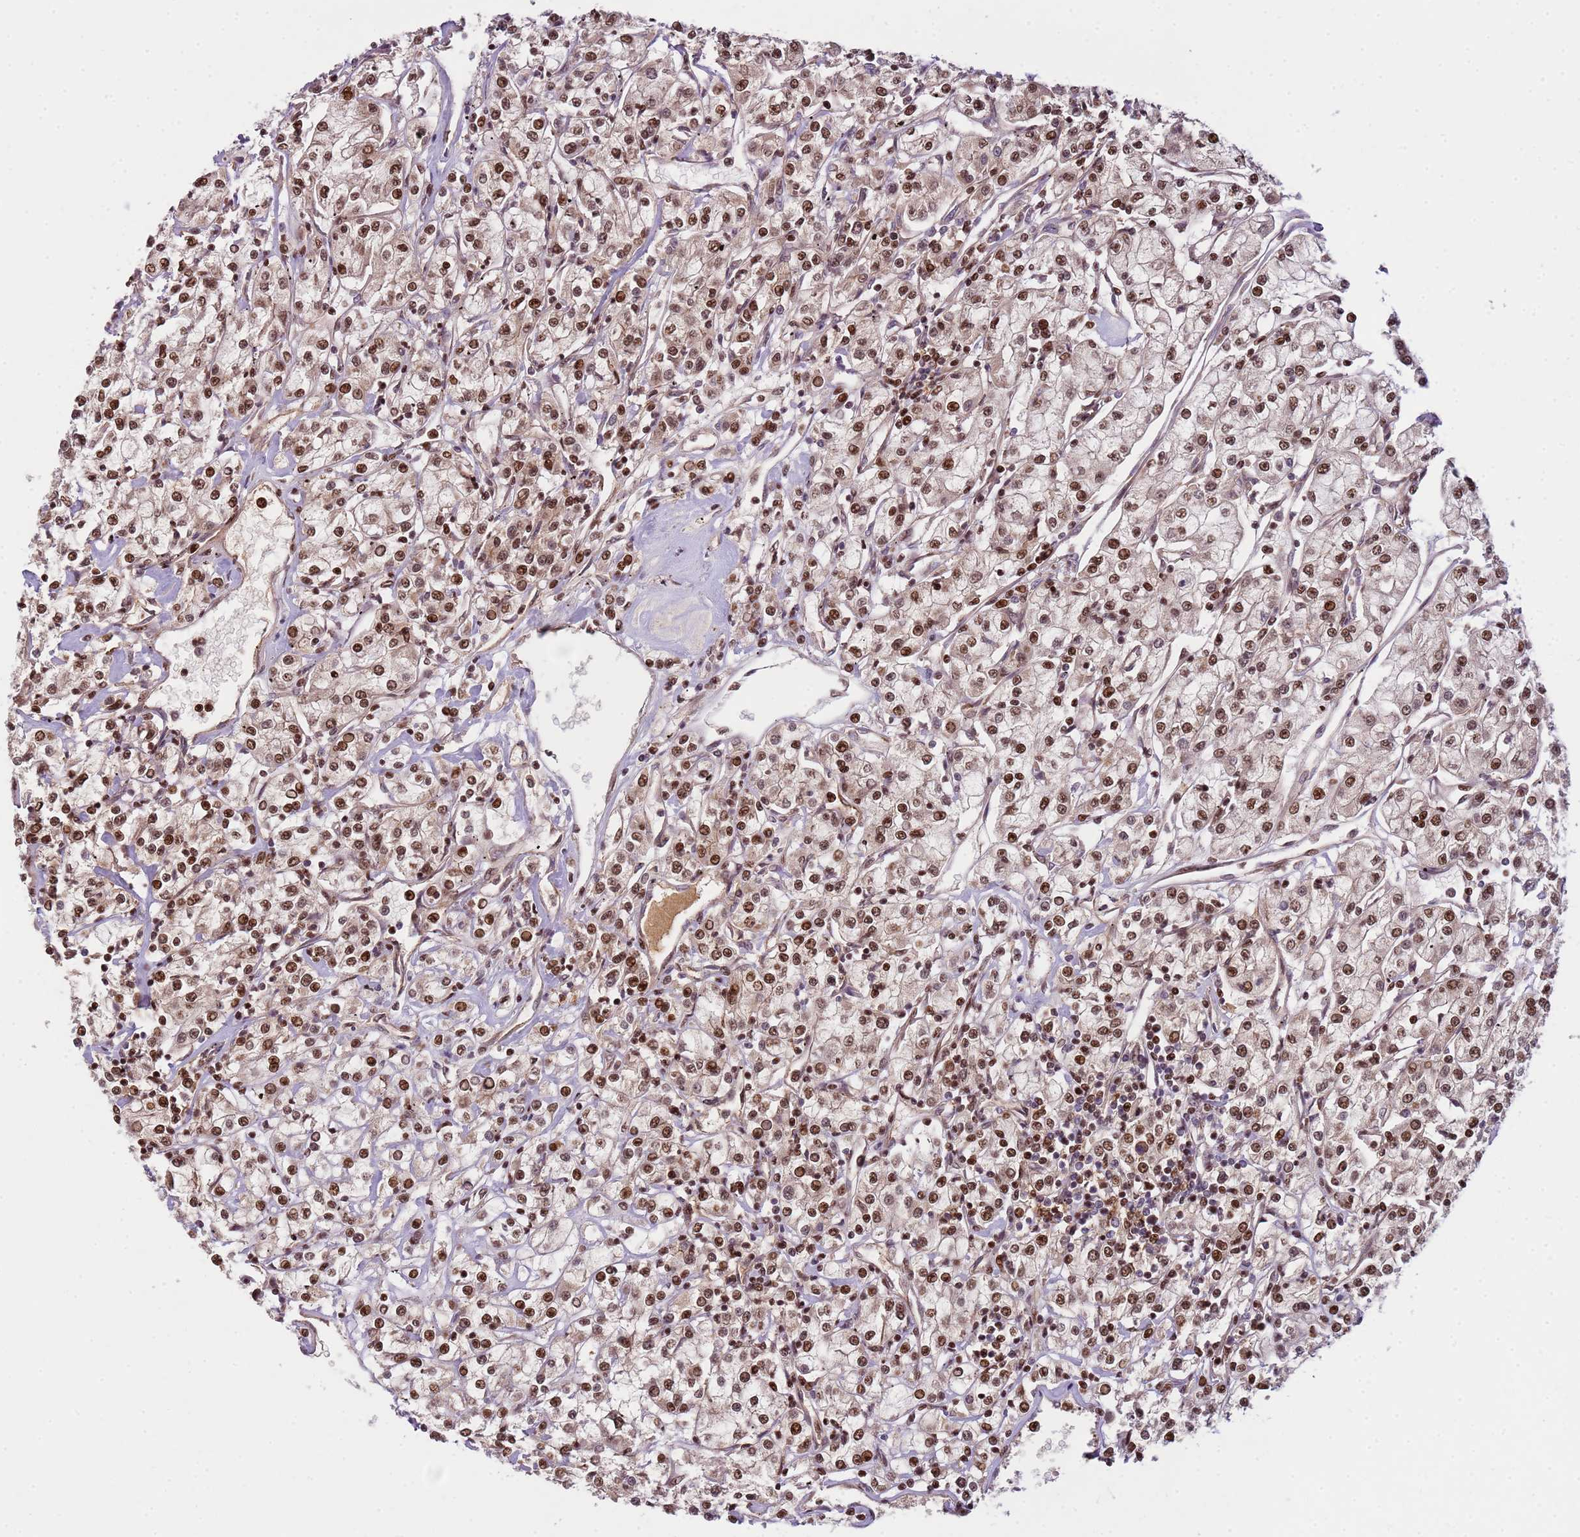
{"staining": {"intensity": "strong", "quantity": ">75%", "location": "nuclear"}, "tissue": "renal cancer", "cell_type": "Tumor cells", "image_type": "cancer", "snomed": [{"axis": "morphology", "description": "Adenocarcinoma, NOS"}, {"axis": "topography", "description": "Kidney"}], "caption": "Brown immunohistochemical staining in renal cancer (adenocarcinoma) displays strong nuclear staining in about >75% of tumor cells.", "gene": "ZBTB12", "patient": {"sex": "female", "age": 59}}